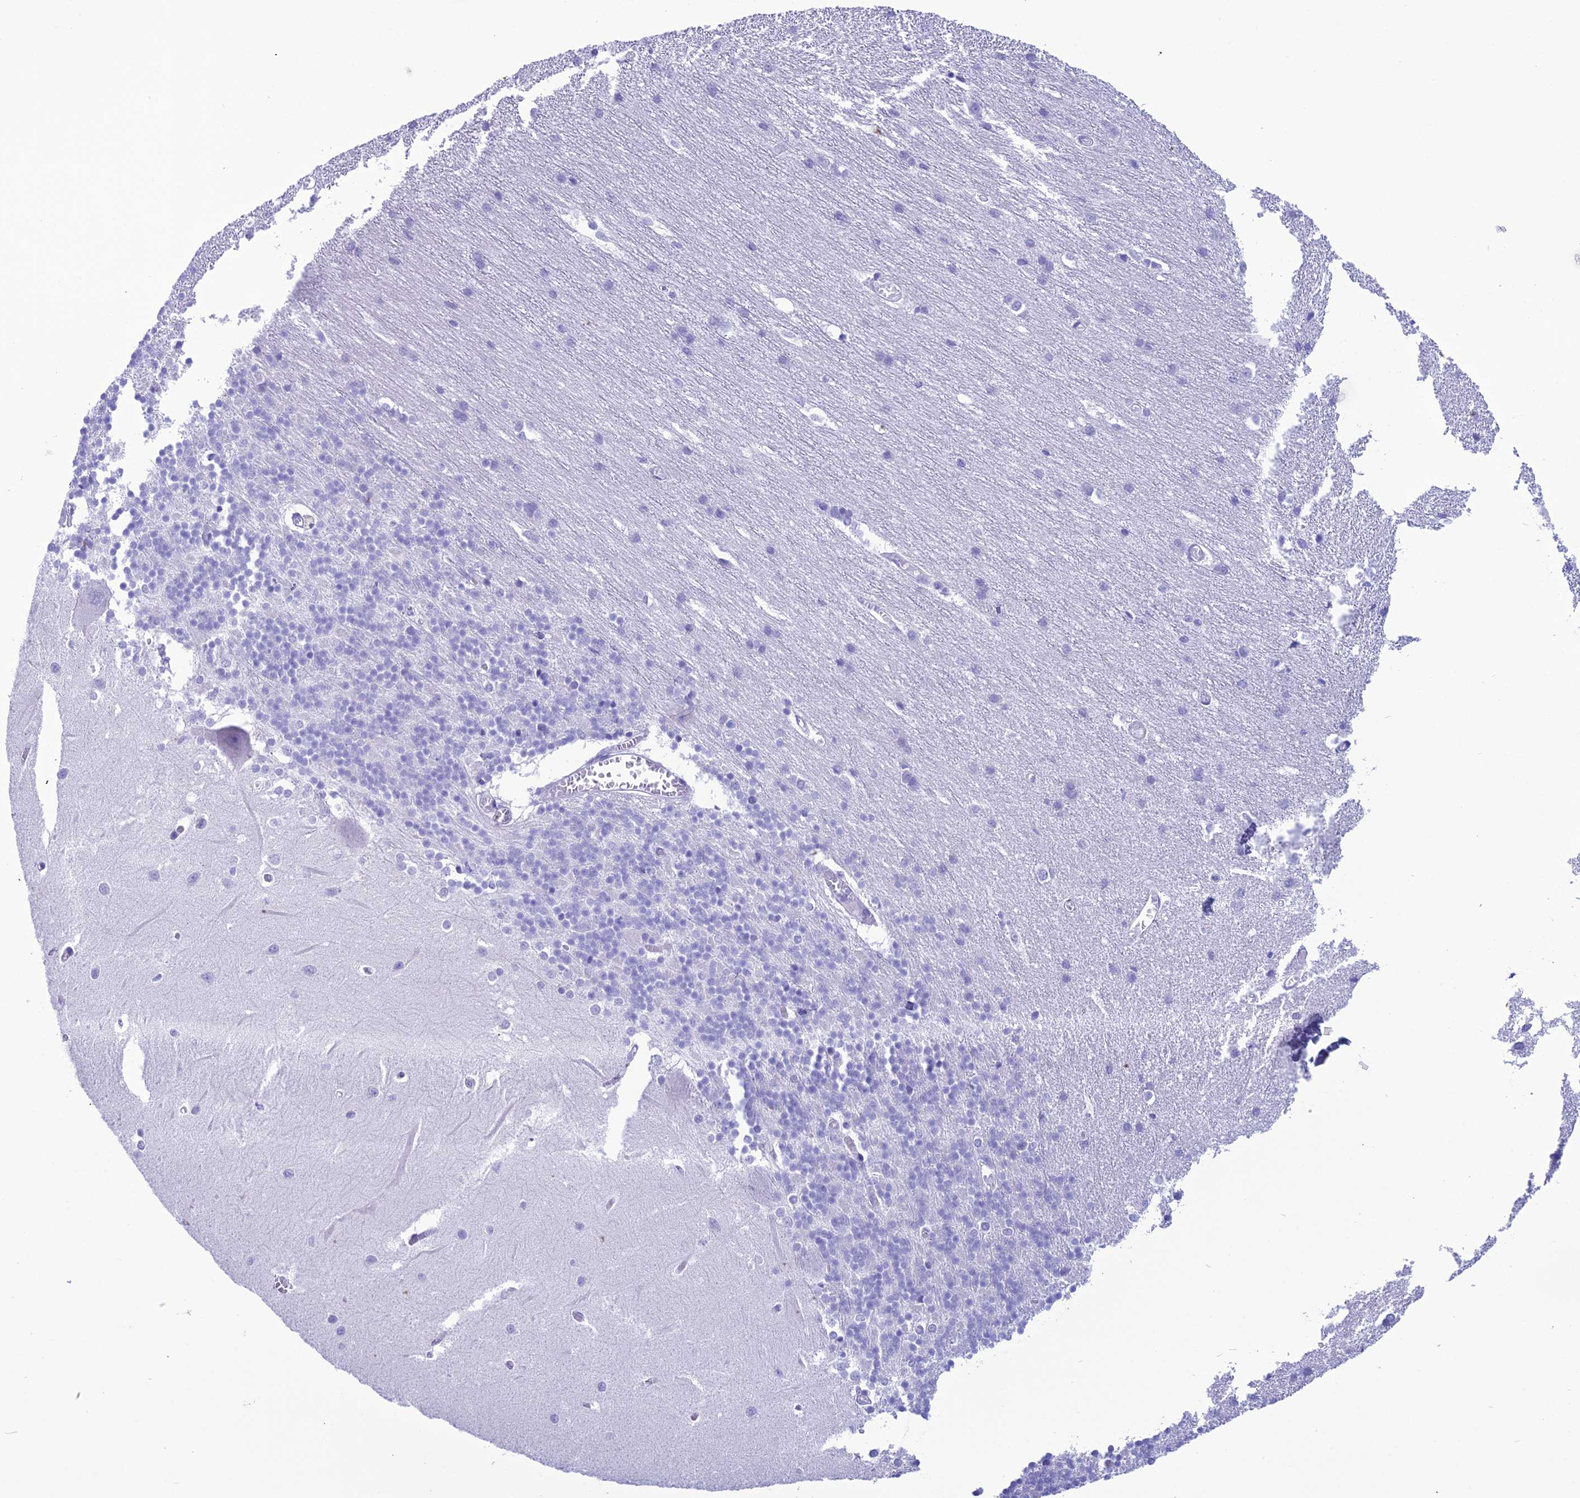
{"staining": {"intensity": "negative", "quantity": "none", "location": "none"}, "tissue": "cerebellum", "cell_type": "Cells in granular layer", "image_type": "normal", "snomed": [{"axis": "morphology", "description": "Normal tissue, NOS"}, {"axis": "topography", "description": "Cerebellum"}], "caption": "Image shows no protein staining in cells in granular layer of normal cerebellum. Brightfield microscopy of immunohistochemistry (IHC) stained with DAB (brown) and hematoxylin (blue), captured at high magnification.", "gene": "TRAM1L1", "patient": {"sex": "male", "age": 37}}